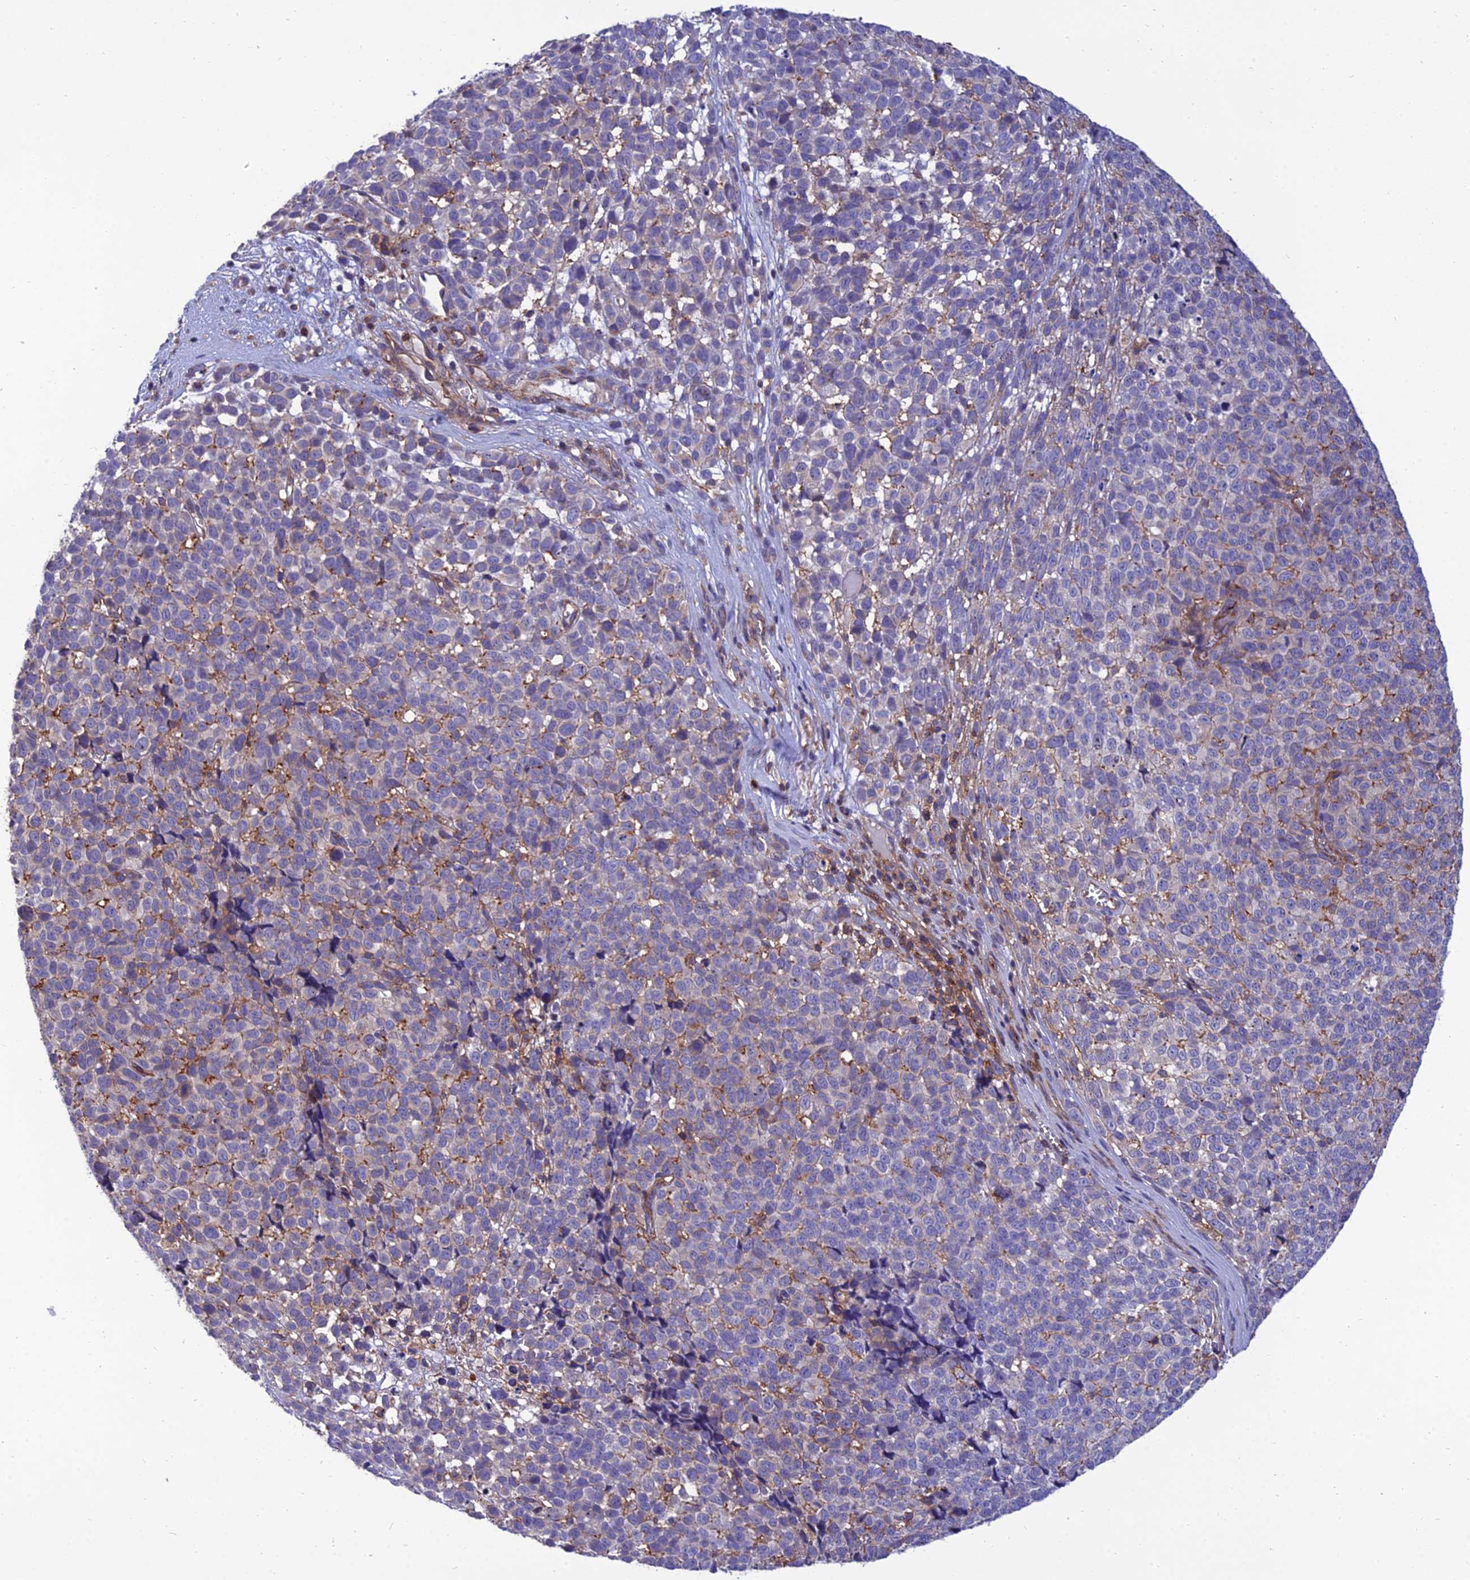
{"staining": {"intensity": "weak", "quantity": "<25%", "location": "cytoplasmic/membranous"}, "tissue": "melanoma", "cell_type": "Tumor cells", "image_type": "cancer", "snomed": [{"axis": "morphology", "description": "Malignant melanoma, NOS"}, {"axis": "topography", "description": "Nose, NOS"}], "caption": "IHC image of melanoma stained for a protein (brown), which reveals no positivity in tumor cells. (DAB (3,3'-diaminobenzidine) immunohistochemistry (IHC), high magnification).", "gene": "PPP1R18", "patient": {"sex": "female", "age": 48}}